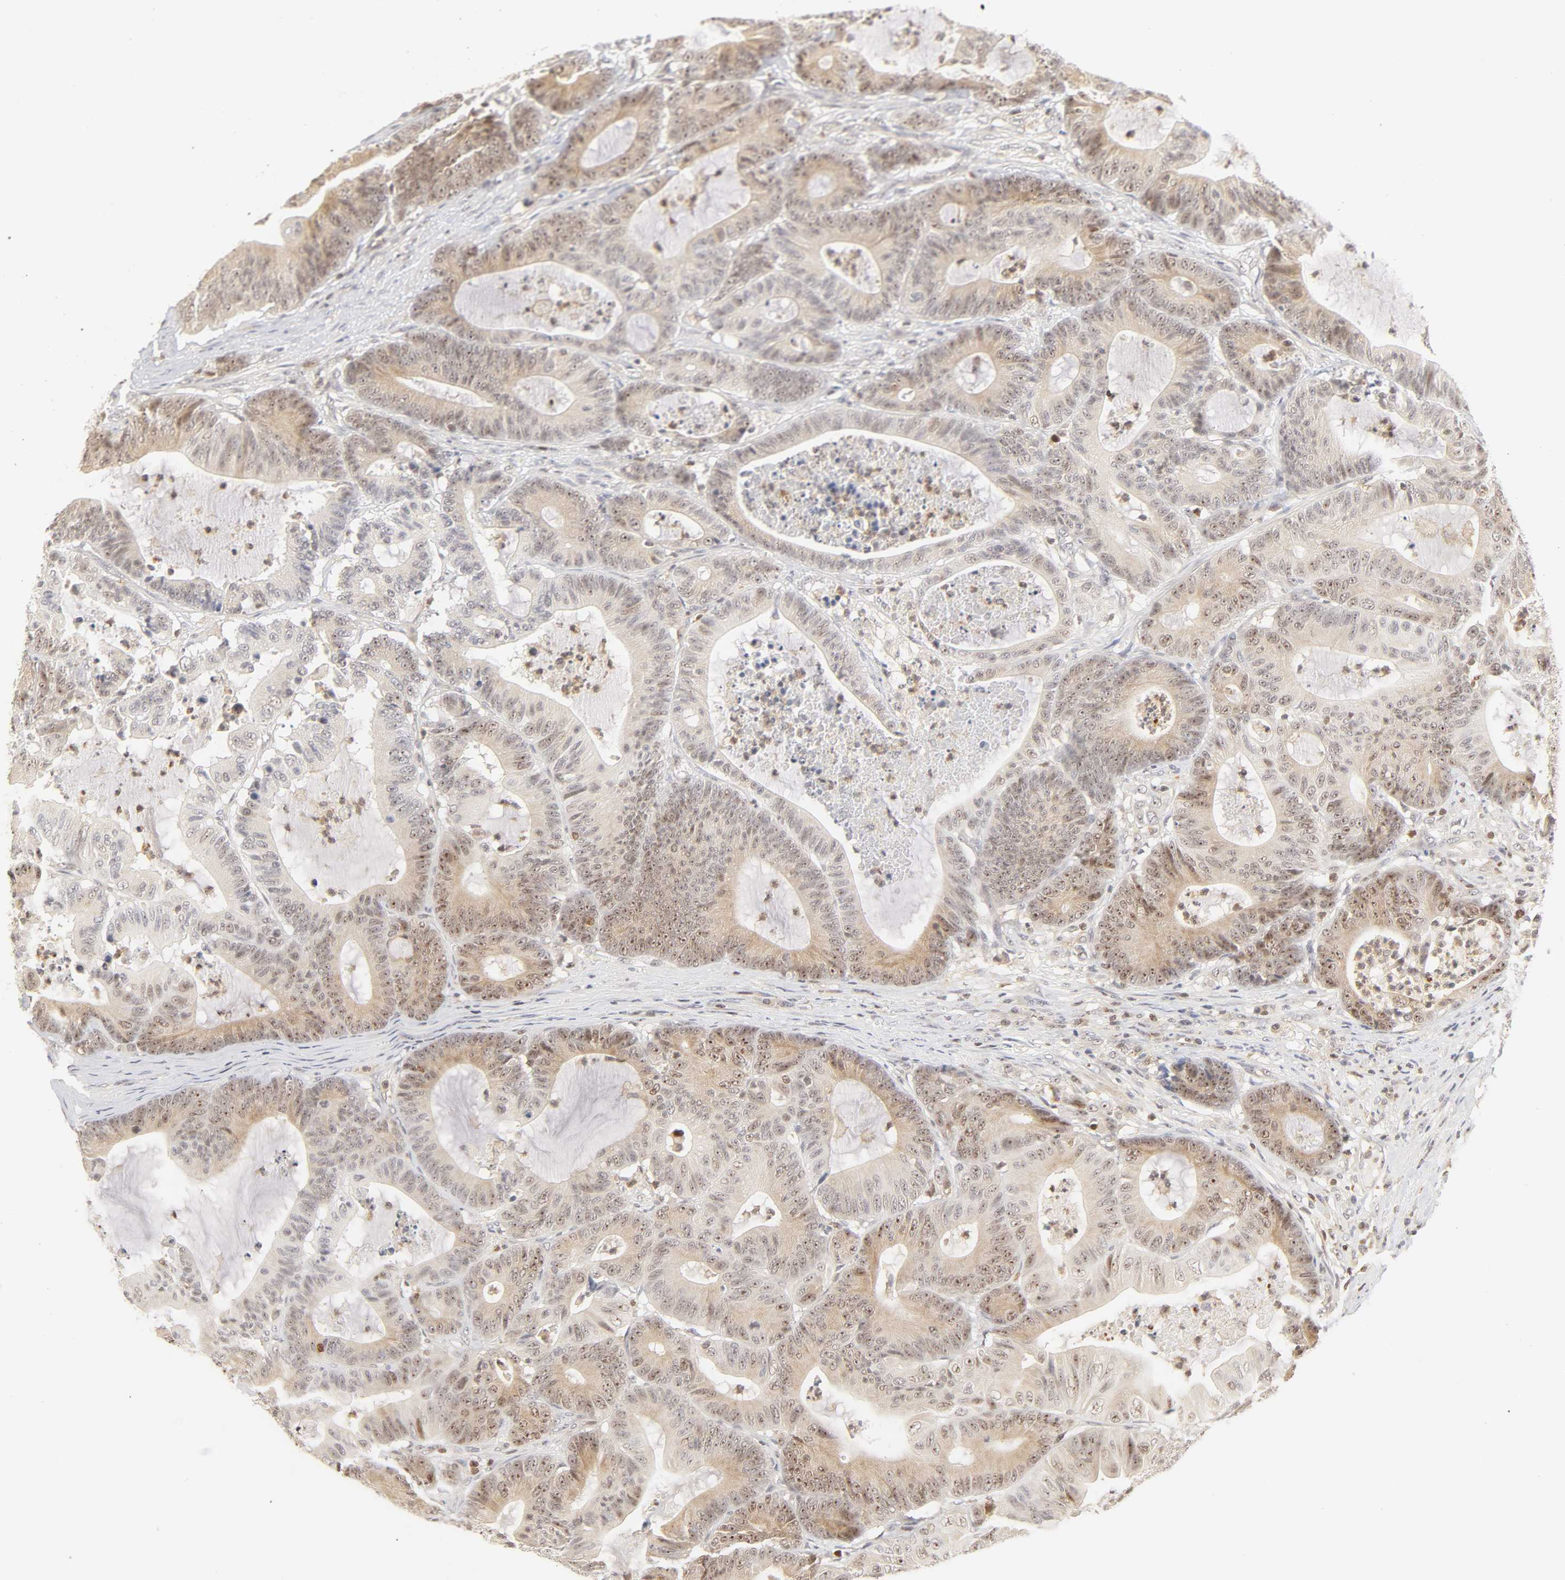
{"staining": {"intensity": "weak", "quantity": ">75%", "location": "cytoplasmic/membranous,nuclear"}, "tissue": "colorectal cancer", "cell_type": "Tumor cells", "image_type": "cancer", "snomed": [{"axis": "morphology", "description": "Adenocarcinoma, NOS"}, {"axis": "topography", "description": "Colon"}], "caption": "Tumor cells demonstrate low levels of weak cytoplasmic/membranous and nuclear expression in approximately >75% of cells in human colorectal adenocarcinoma.", "gene": "KIF2A", "patient": {"sex": "female", "age": 84}}